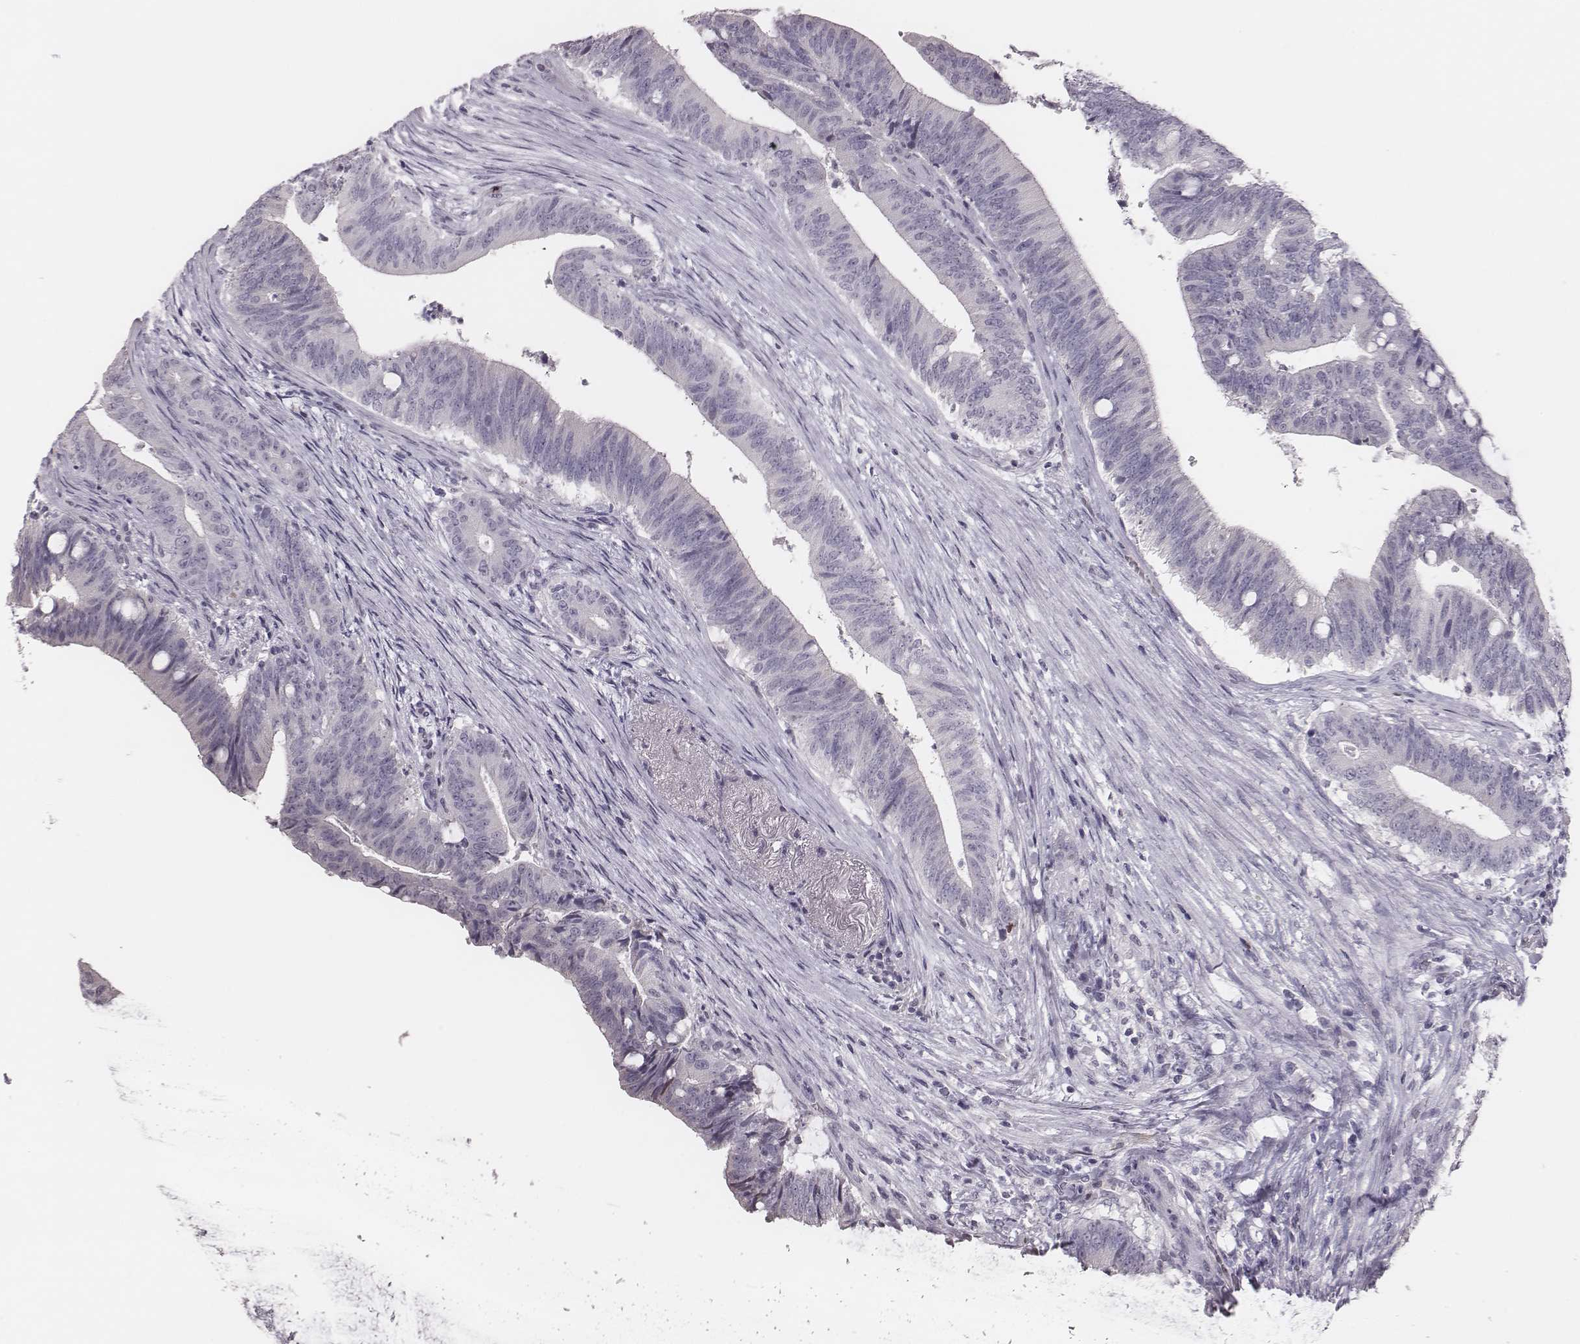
{"staining": {"intensity": "negative", "quantity": "none", "location": "none"}, "tissue": "colorectal cancer", "cell_type": "Tumor cells", "image_type": "cancer", "snomed": [{"axis": "morphology", "description": "Adenocarcinoma, NOS"}, {"axis": "topography", "description": "Colon"}], "caption": "The photomicrograph displays no staining of tumor cells in adenocarcinoma (colorectal).", "gene": "ADGRF4", "patient": {"sex": "female", "age": 43}}